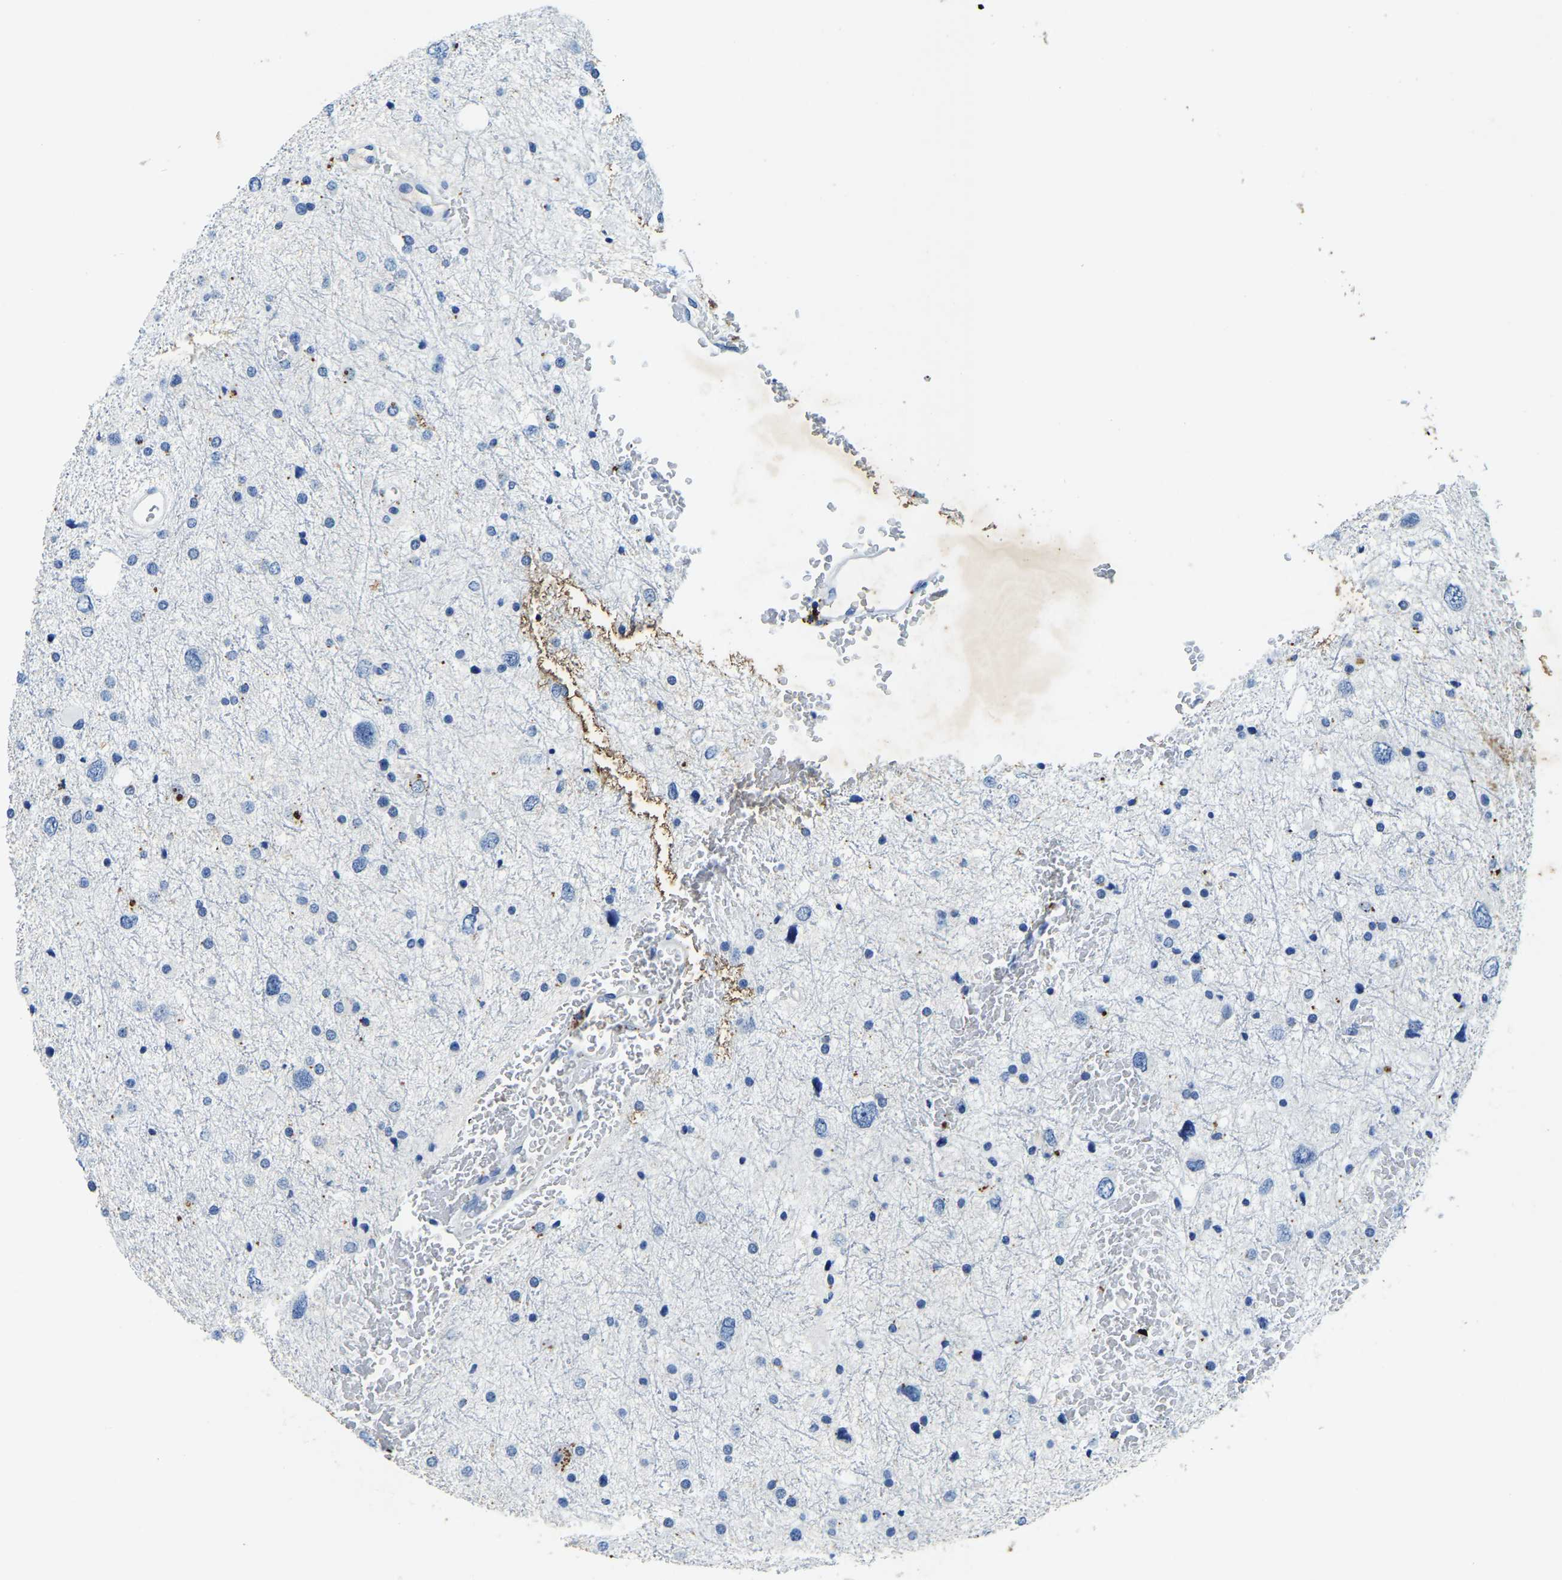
{"staining": {"intensity": "negative", "quantity": "none", "location": "none"}, "tissue": "glioma", "cell_type": "Tumor cells", "image_type": "cancer", "snomed": [{"axis": "morphology", "description": "Glioma, malignant, Low grade"}, {"axis": "topography", "description": "Brain"}], "caption": "This is an immunohistochemistry (IHC) micrograph of glioma. There is no positivity in tumor cells.", "gene": "UBN2", "patient": {"sex": "female", "age": 37}}